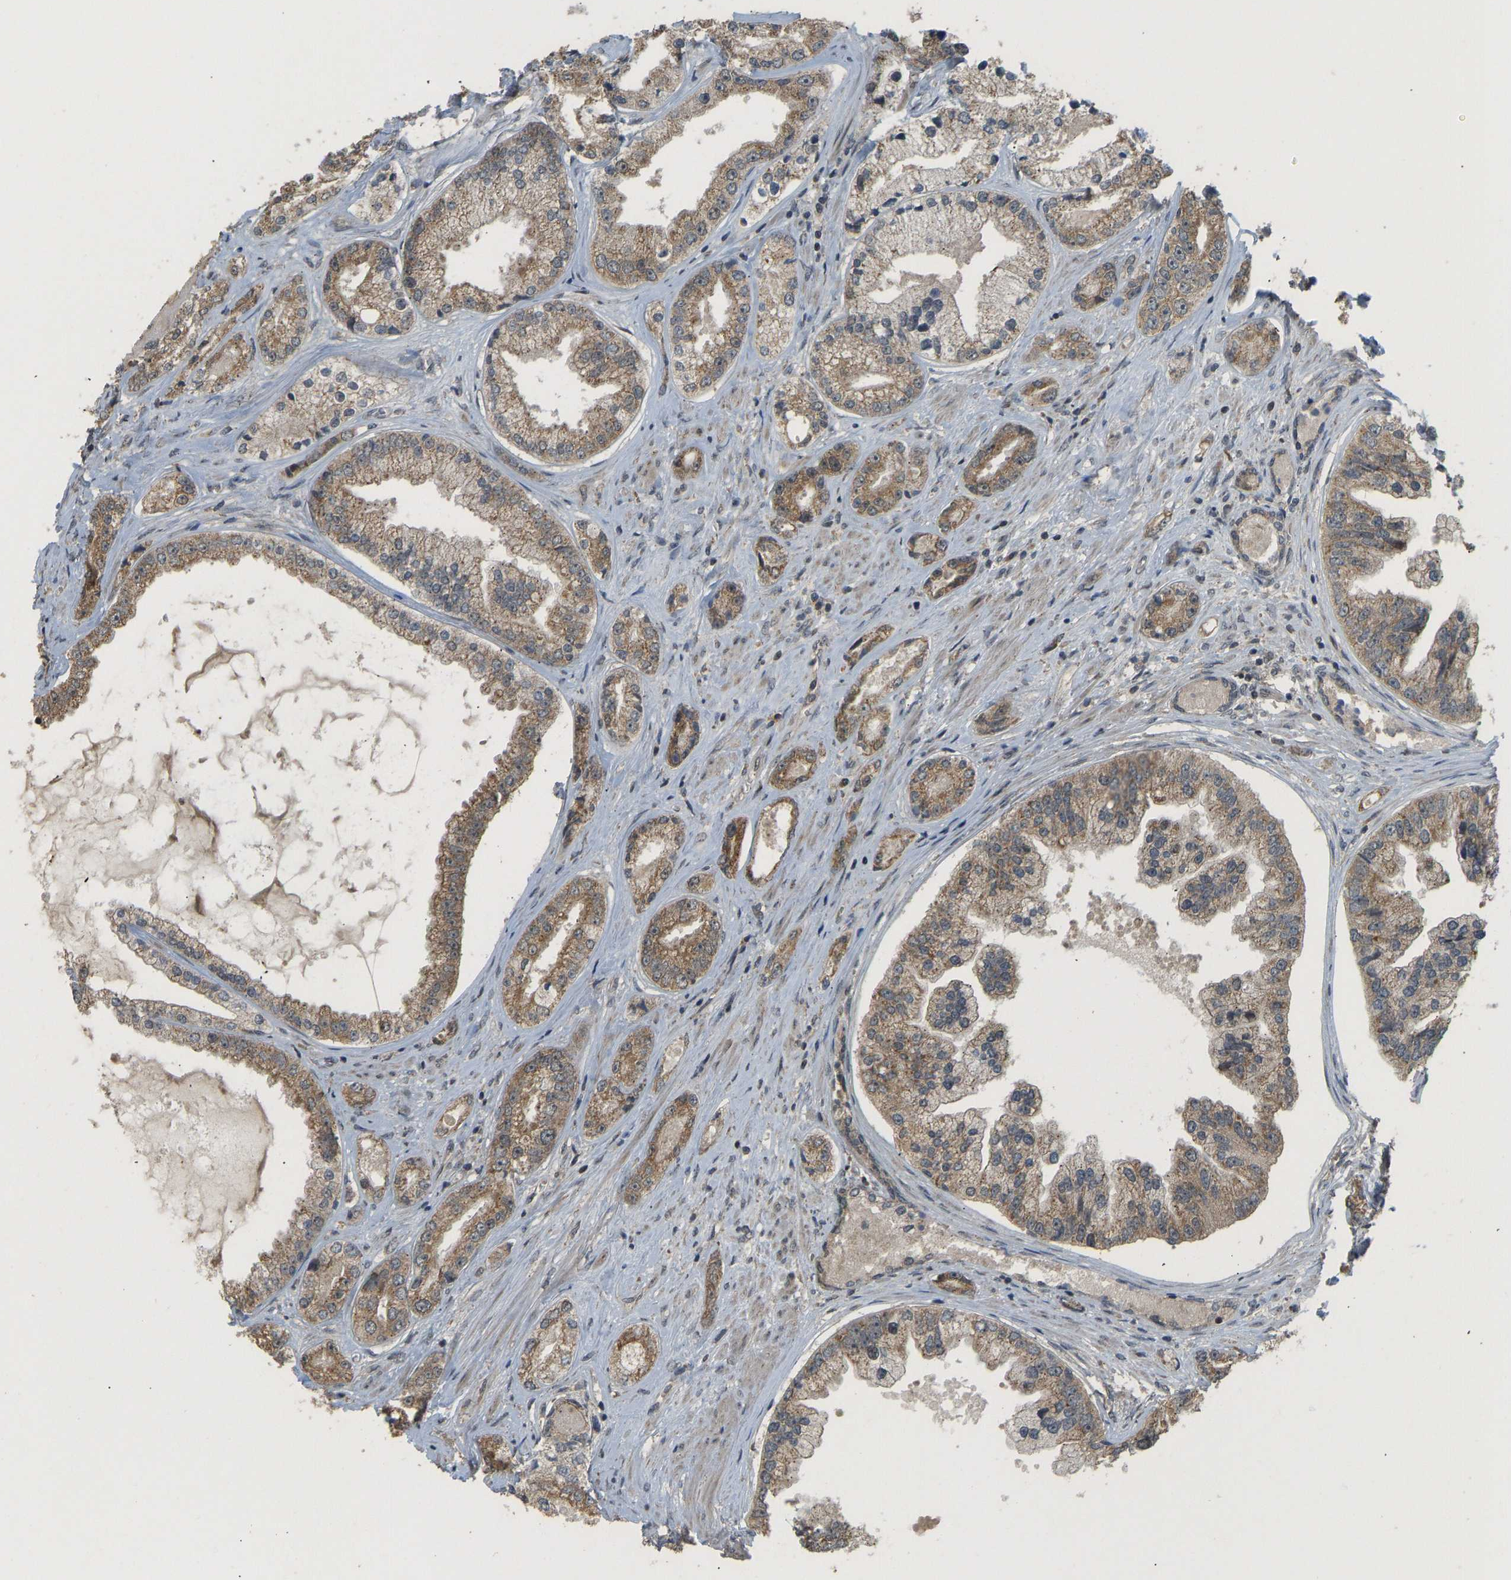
{"staining": {"intensity": "moderate", "quantity": ">75%", "location": "cytoplasmic/membranous"}, "tissue": "prostate cancer", "cell_type": "Tumor cells", "image_type": "cancer", "snomed": [{"axis": "morphology", "description": "Adenocarcinoma, High grade"}, {"axis": "topography", "description": "Prostate"}], "caption": "An immunohistochemistry photomicrograph of neoplastic tissue is shown. Protein staining in brown labels moderate cytoplasmic/membranous positivity in prostate cancer within tumor cells.", "gene": "ACADS", "patient": {"sex": "male", "age": 61}}